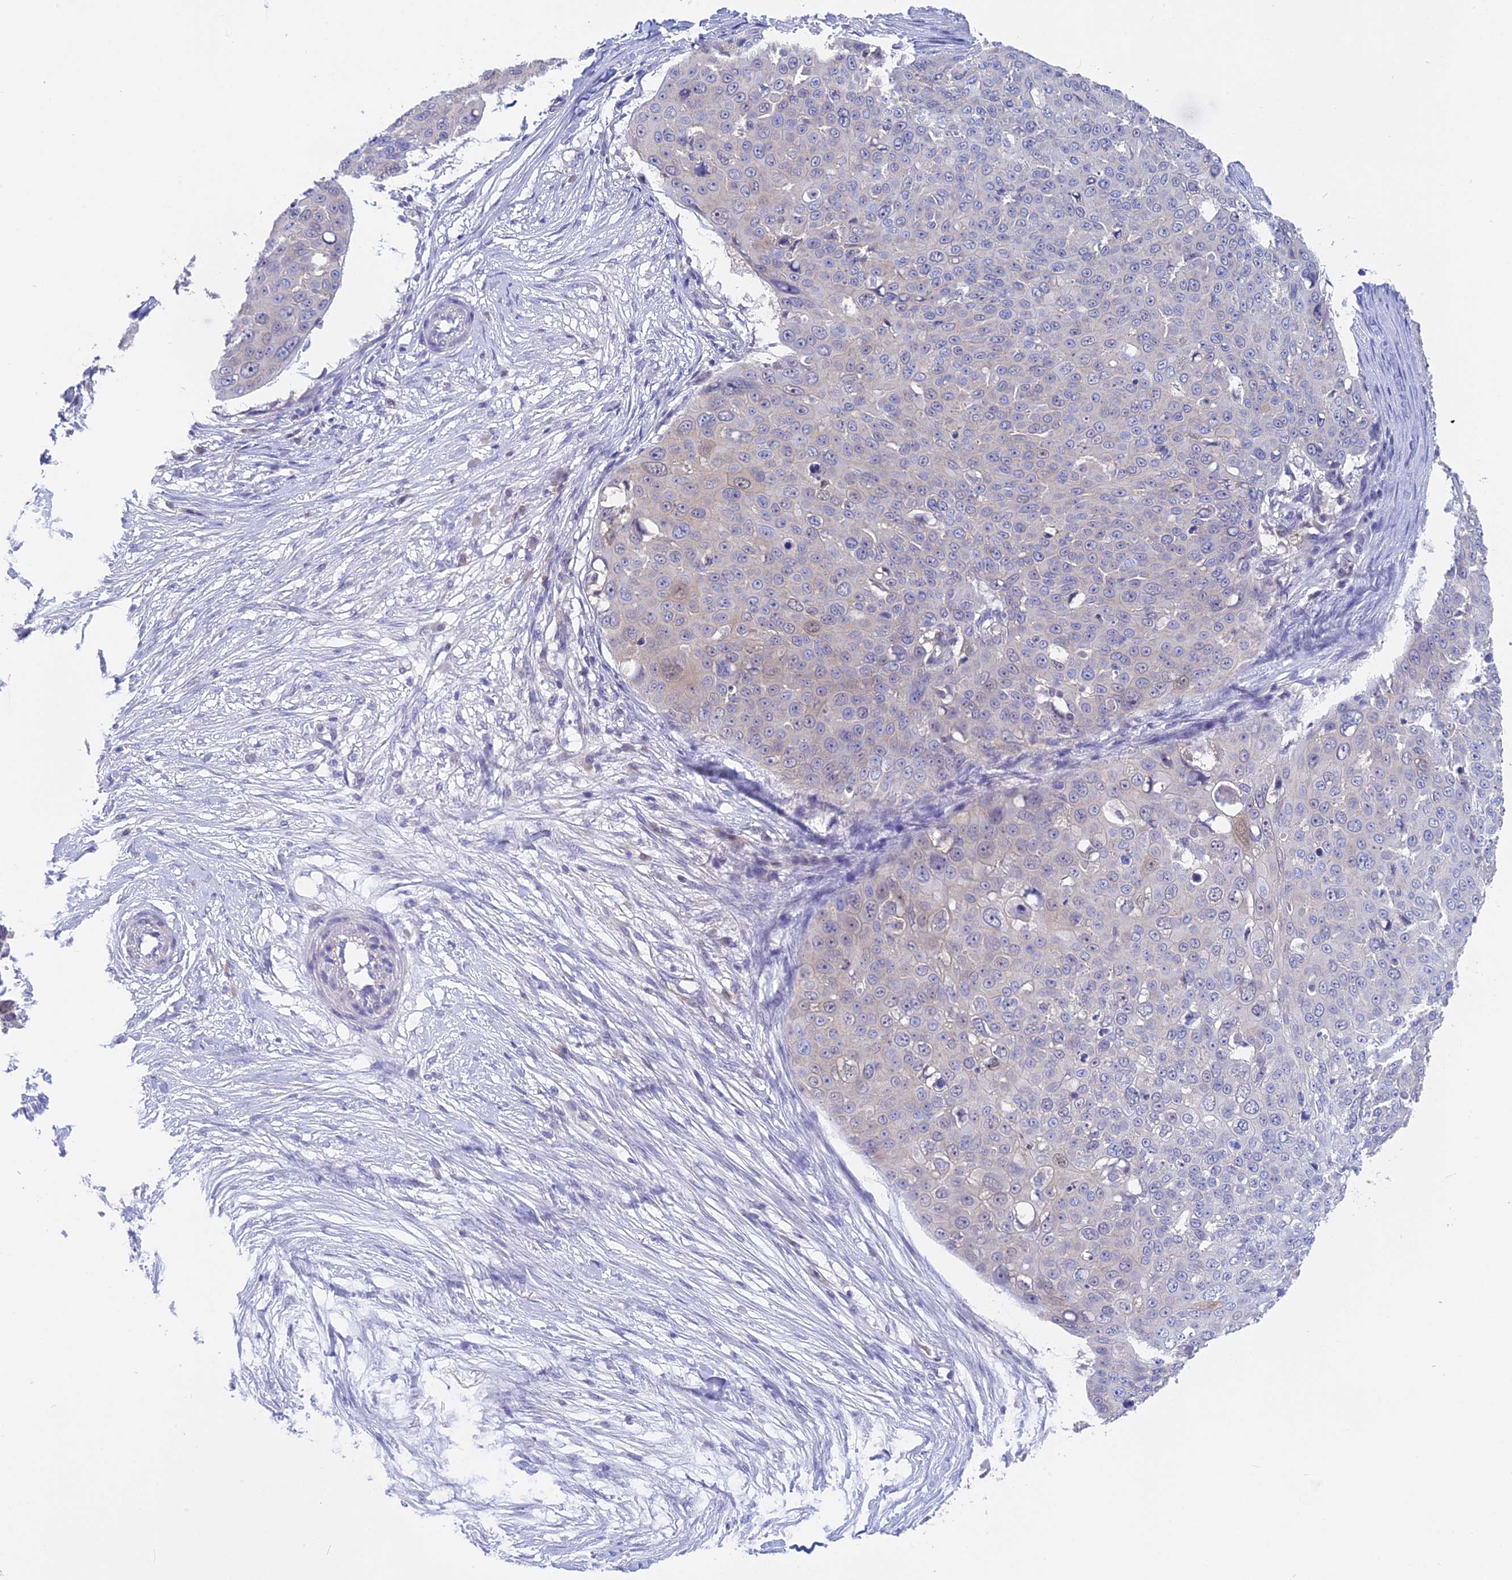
{"staining": {"intensity": "negative", "quantity": "none", "location": "none"}, "tissue": "skin cancer", "cell_type": "Tumor cells", "image_type": "cancer", "snomed": [{"axis": "morphology", "description": "Squamous cell carcinoma, NOS"}, {"axis": "topography", "description": "Skin"}], "caption": "Photomicrograph shows no significant protein expression in tumor cells of skin cancer (squamous cell carcinoma).", "gene": "STUB1", "patient": {"sex": "male", "age": 71}}